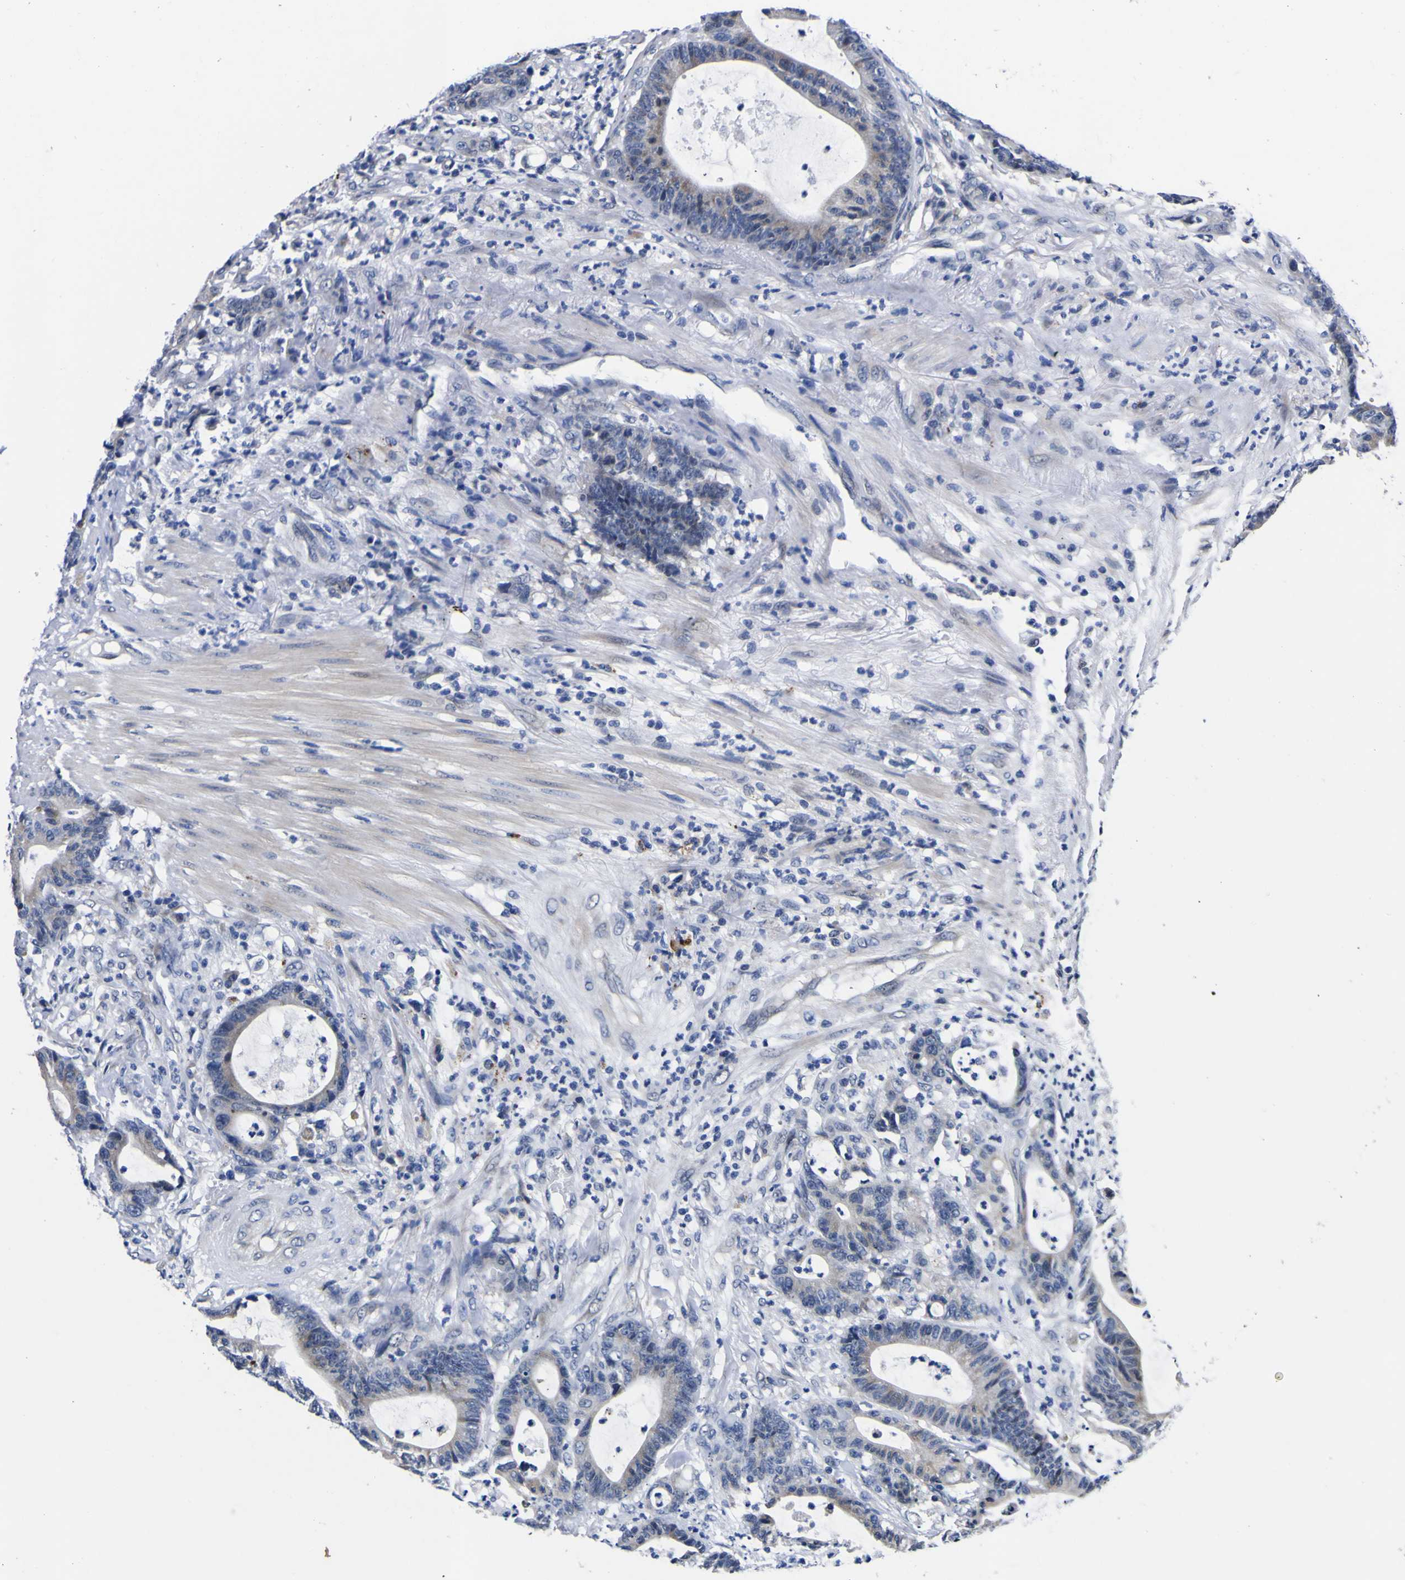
{"staining": {"intensity": "weak", "quantity": "<25%", "location": "cytoplasmic/membranous"}, "tissue": "colorectal cancer", "cell_type": "Tumor cells", "image_type": "cancer", "snomed": [{"axis": "morphology", "description": "Adenocarcinoma, NOS"}, {"axis": "topography", "description": "Colon"}], "caption": "Immunohistochemical staining of colorectal cancer (adenocarcinoma) shows no significant expression in tumor cells.", "gene": "IGFLR1", "patient": {"sex": "female", "age": 84}}